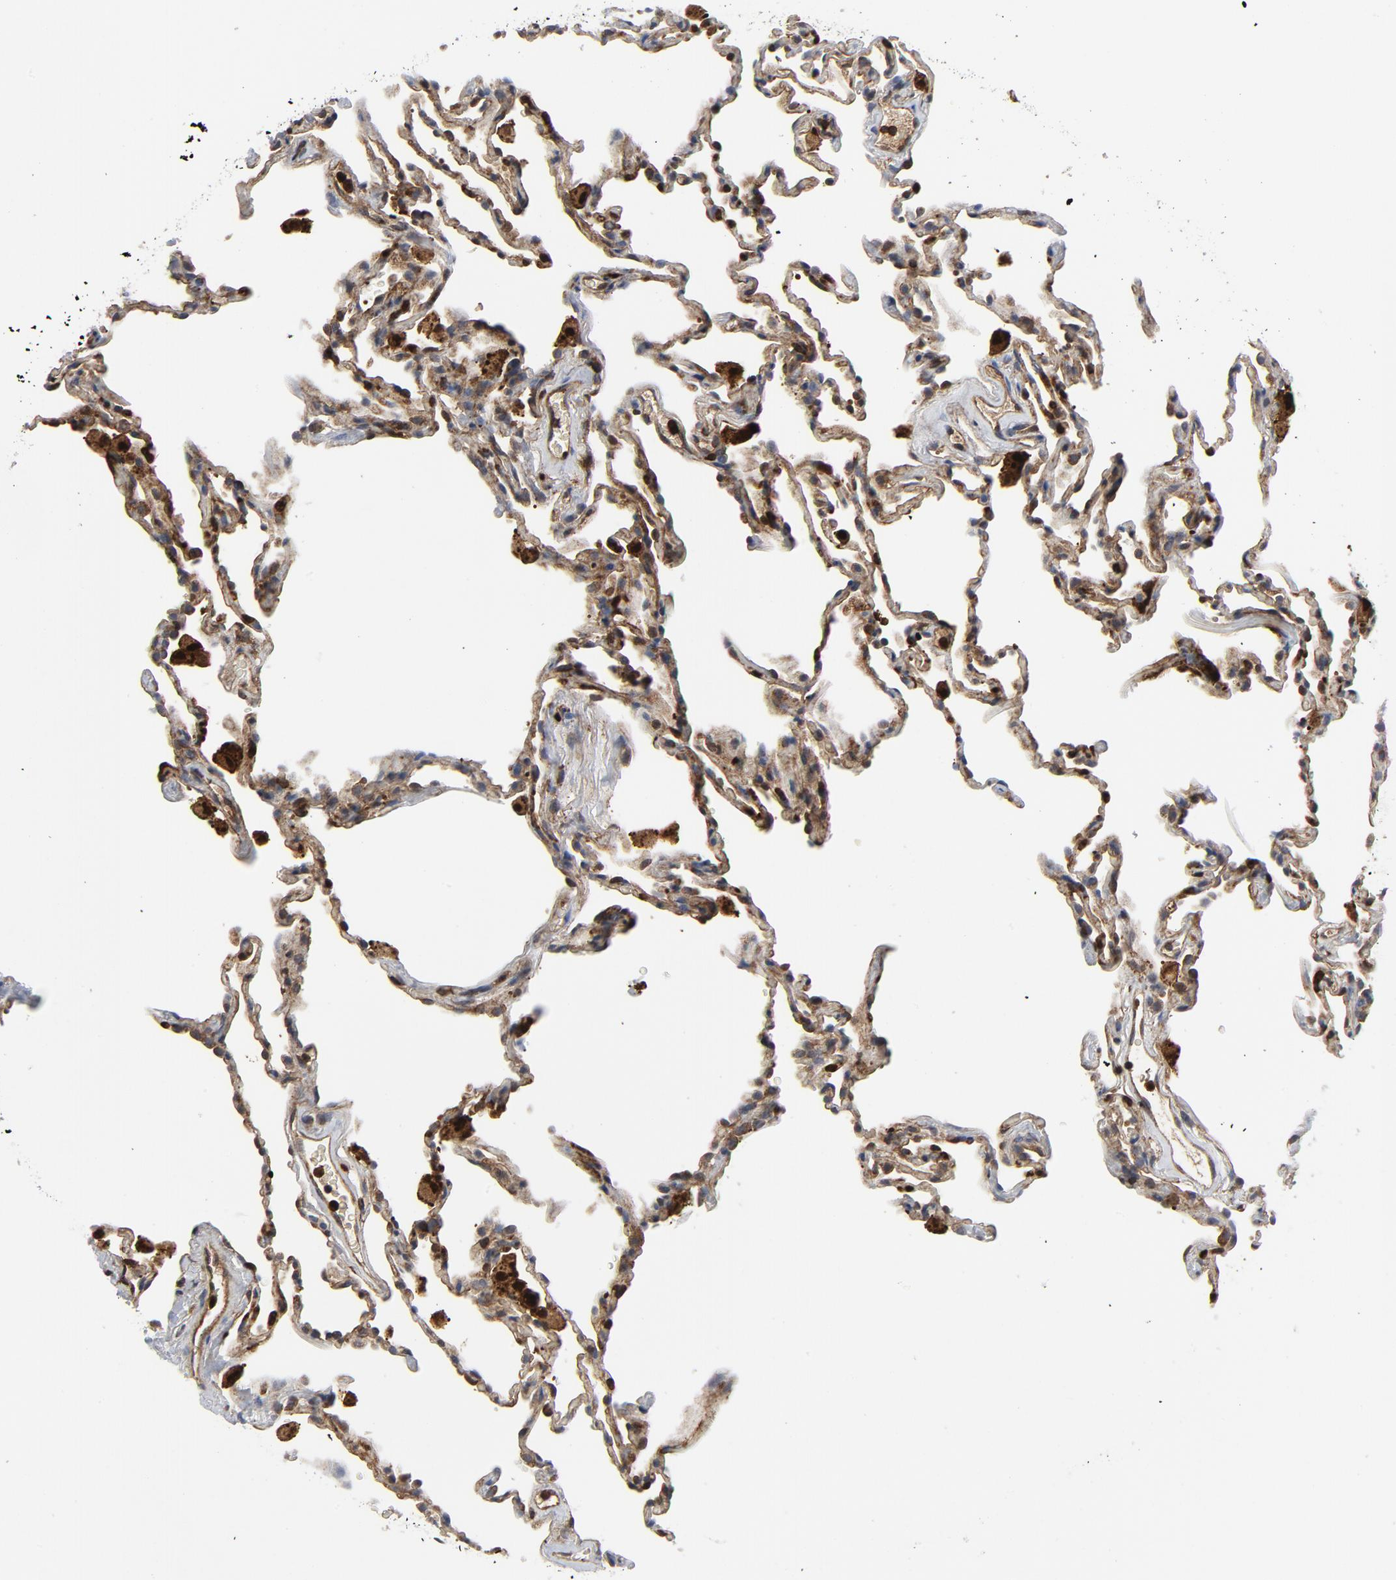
{"staining": {"intensity": "moderate", "quantity": ">75%", "location": "cytoplasmic/membranous"}, "tissue": "lung", "cell_type": "Alveolar cells", "image_type": "normal", "snomed": [{"axis": "morphology", "description": "Normal tissue, NOS"}, {"axis": "morphology", "description": "Soft tissue tumor metastatic"}, {"axis": "topography", "description": "Lung"}], "caption": "Immunohistochemical staining of normal lung reveals medium levels of moderate cytoplasmic/membranous expression in approximately >75% of alveolar cells.", "gene": "YES1", "patient": {"sex": "male", "age": 59}}